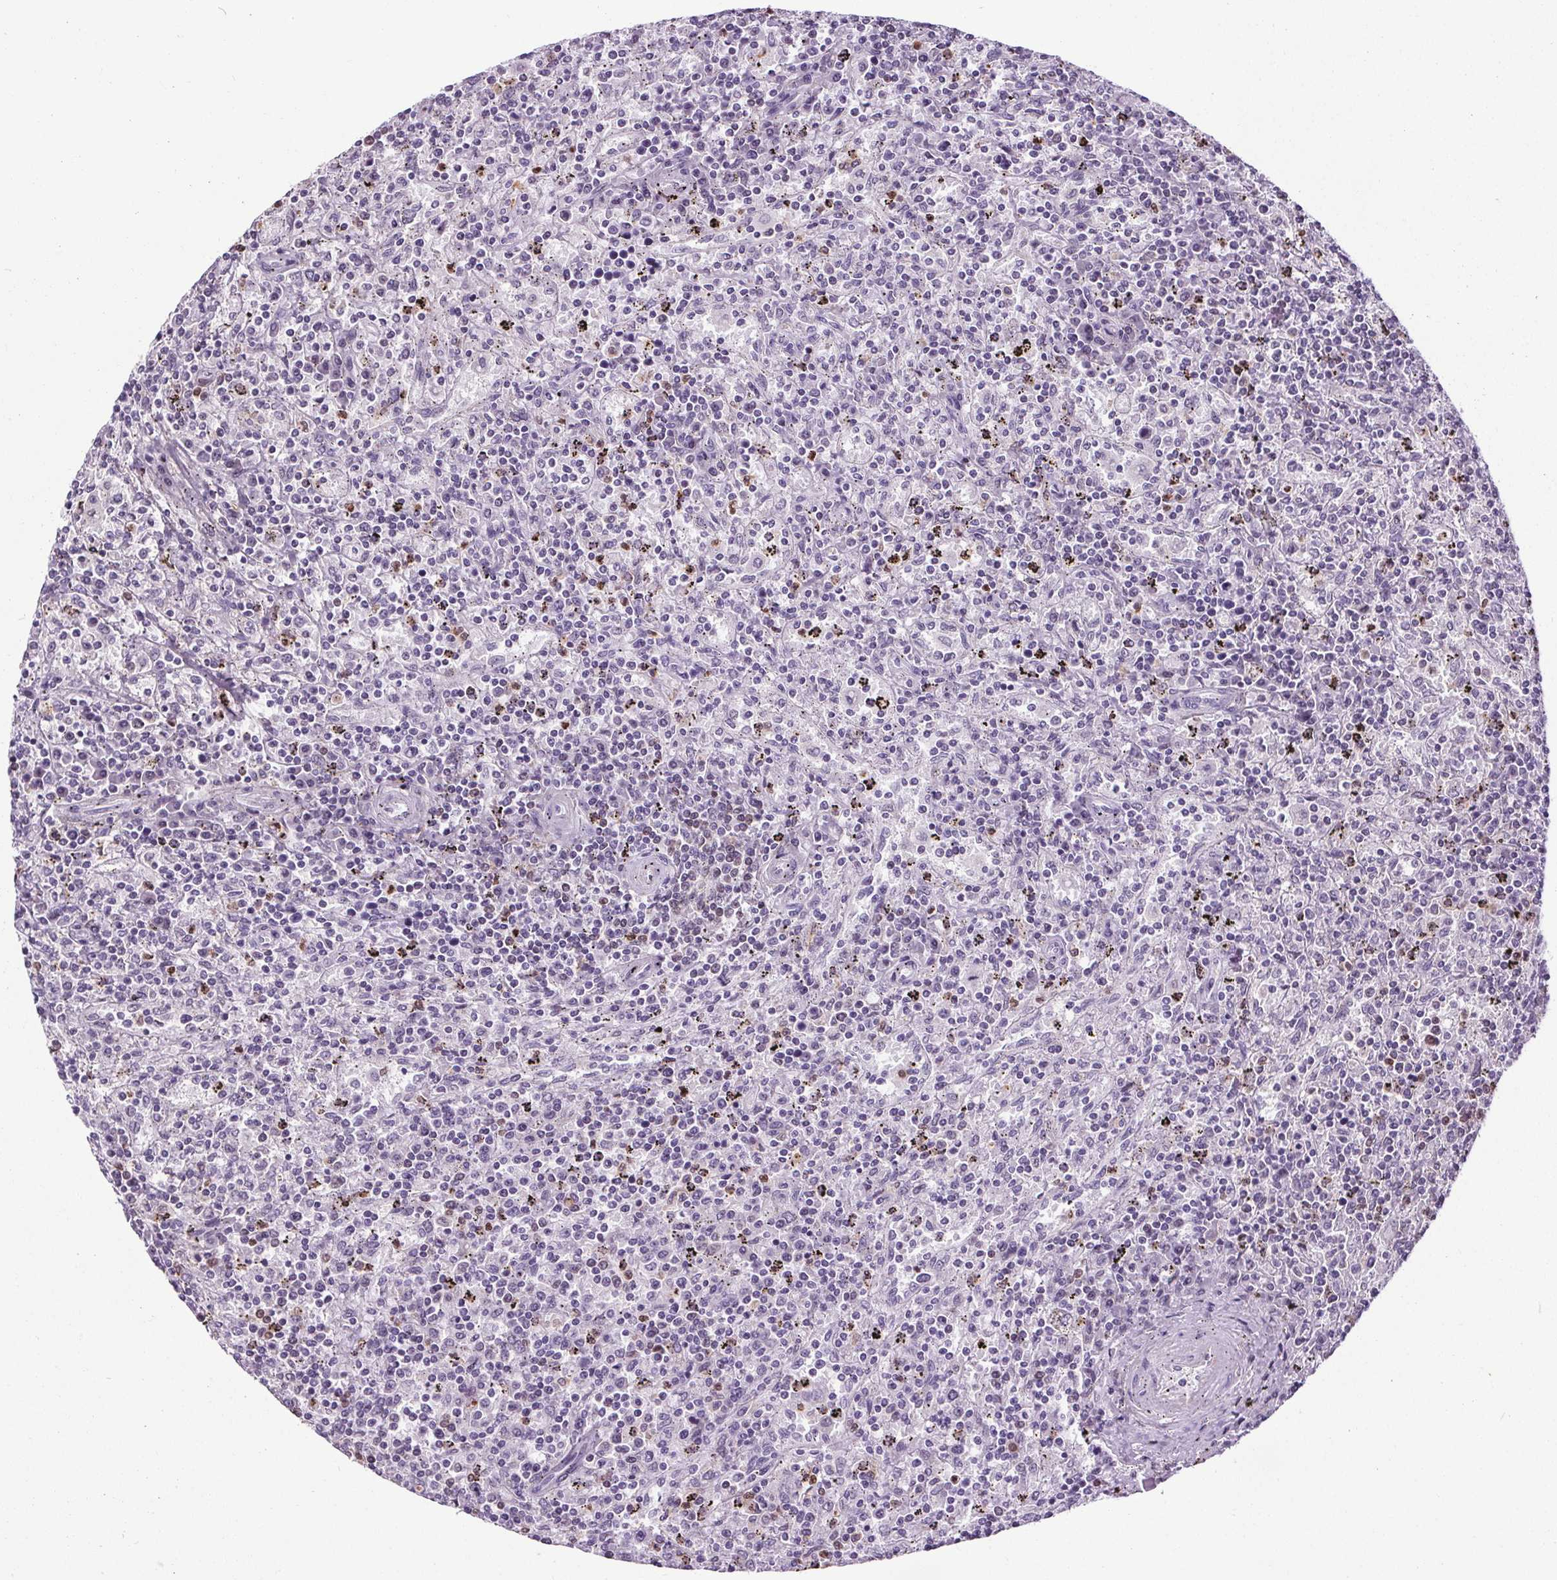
{"staining": {"intensity": "negative", "quantity": "none", "location": "none"}, "tissue": "lymphoma", "cell_type": "Tumor cells", "image_type": "cancer", "snomed": [{"axis": "morphology", "description": "Malignant lymphoma, non-Hodgkin's type, Low grade"}, {"axis": "topography", "description": "Spleen"}], "caption": "The immunohistochemistry (IHC) image has no significant positivity in tumor cells of low-grade malignant lymphoma, non-Hodgkin's type tissue.", "gene": "TMEM240", "patient": {"sex": "male", "age": 62}}